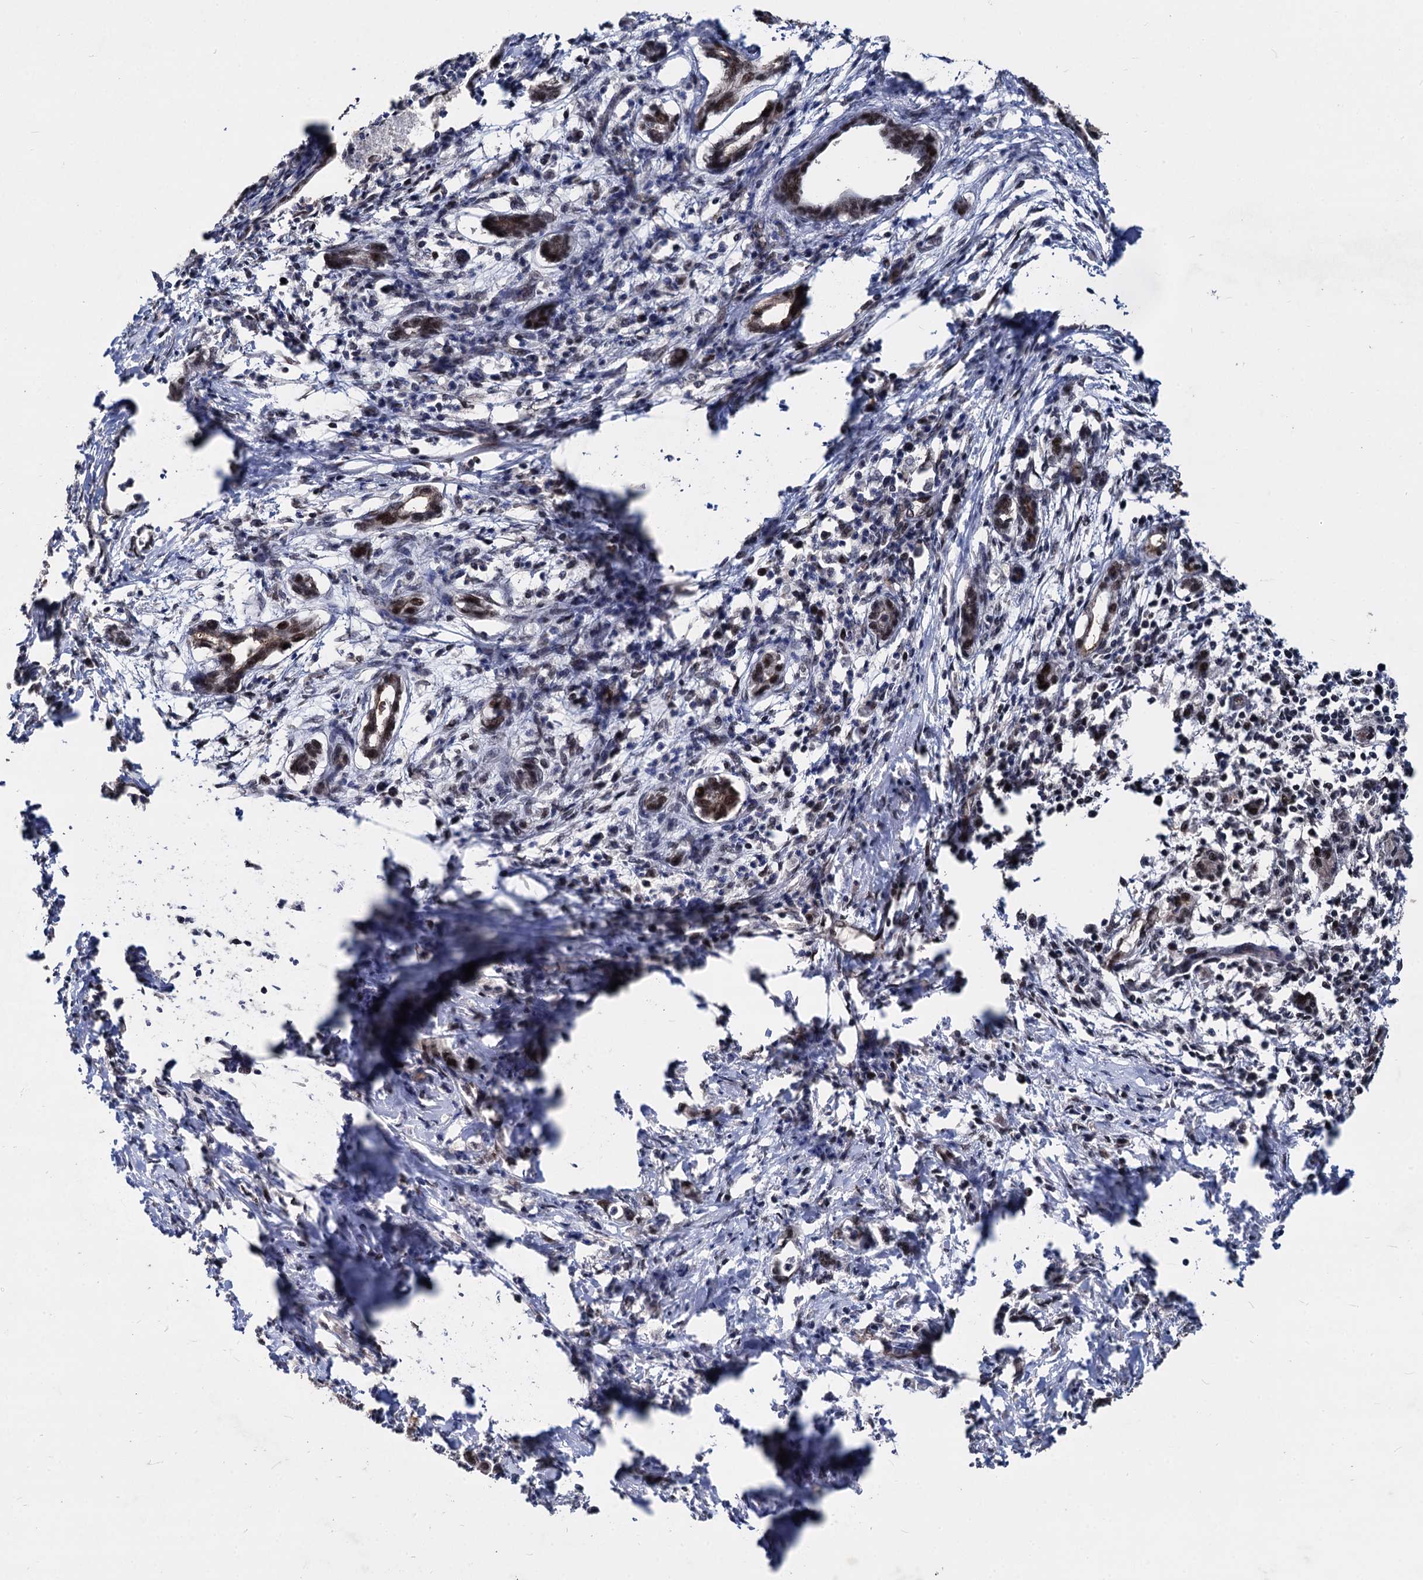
{"staining": {"intensity": "moderate", "quantity": ">75%", "location": "nuclear"}, "tissue": "pancreatic cancer", "cell_type": "Tumor cells", "image_type": "cancer", "snomed": [{"axis": "morphology", "description": "Adenocarcinoma, NOS"}, {"axis": "topography", "description": "Pancreas"}], "caption": "Immunohistochemical staining of human pancreatic cancer (adenocarcinoma) shows moderate nuclear protein positivity in about >75% of tumor cells.", "gene": "GALNT11", "patient": {"sex": "female", "age": 55}}